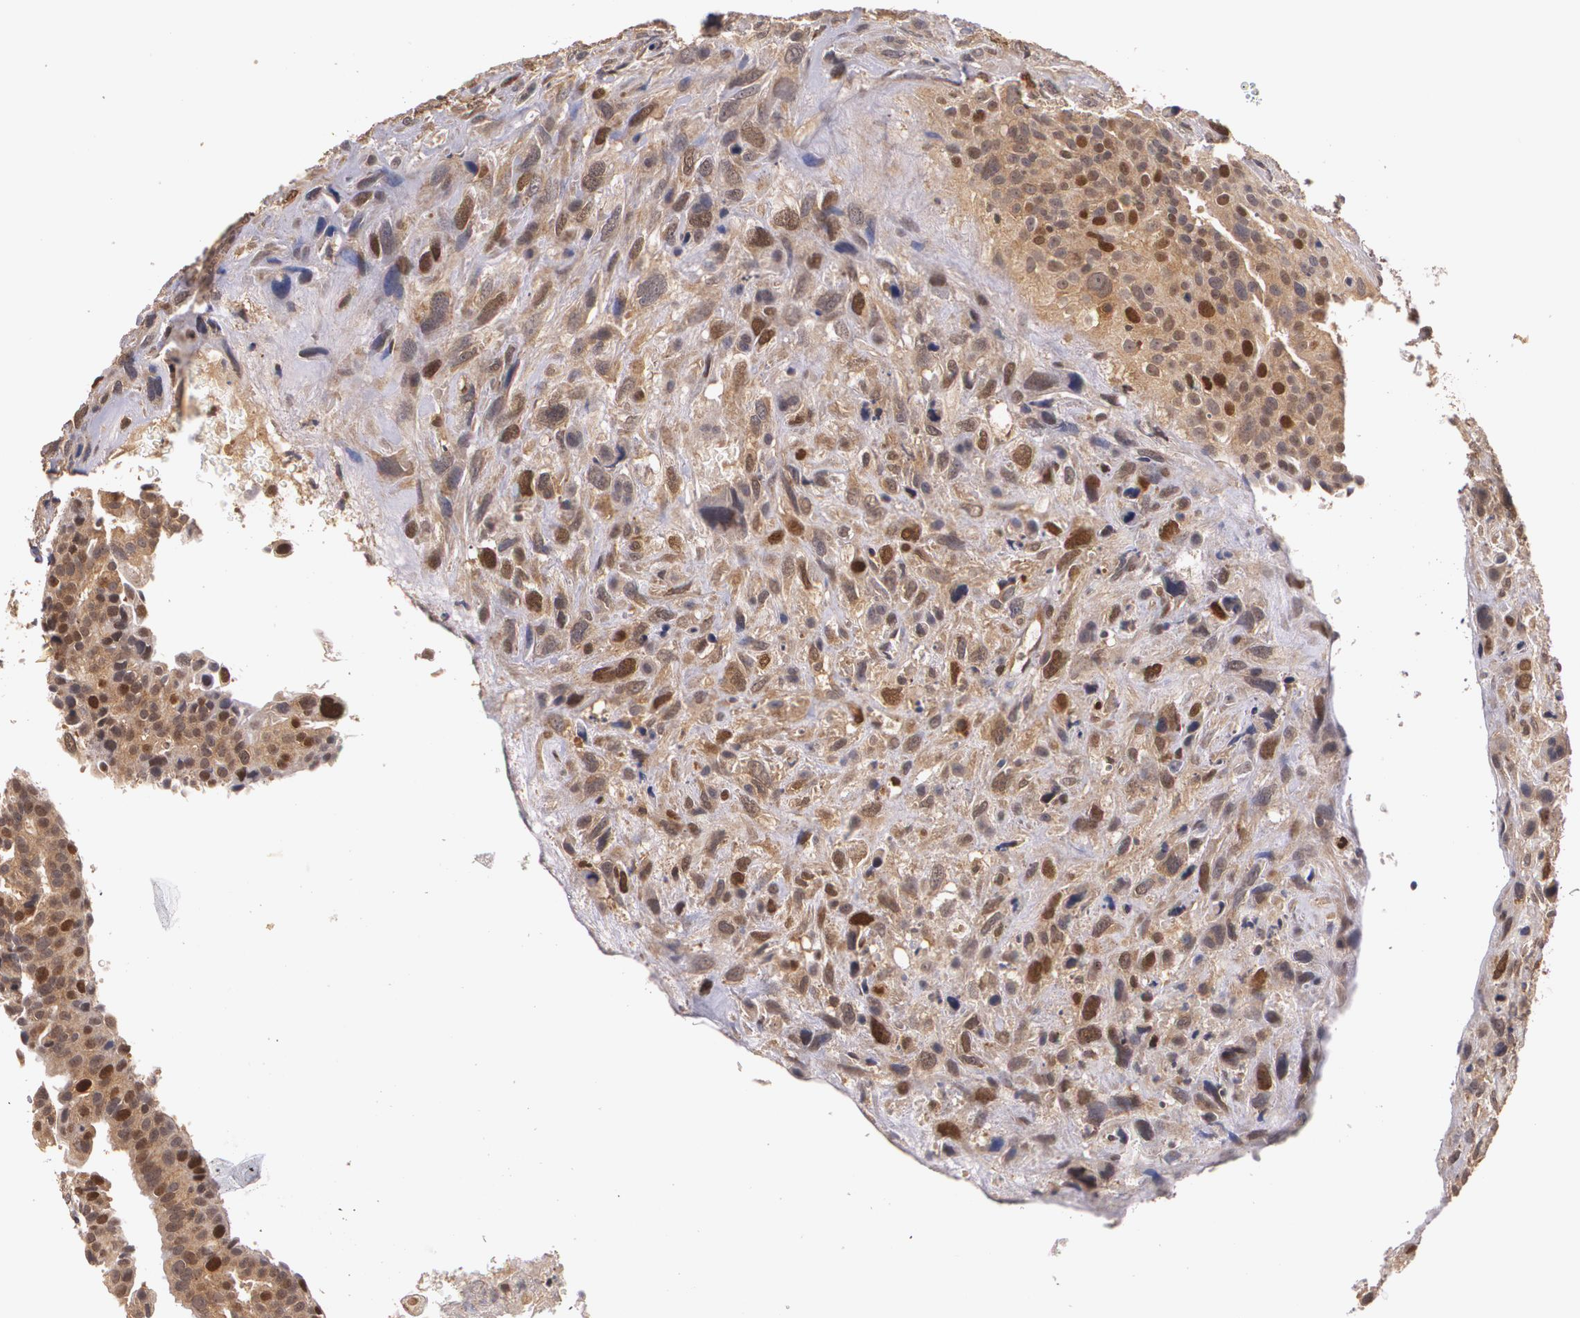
{"staining": {"intensity": "strong", "quantity": ">75%", "location": "cytoplasmic/membranous,nuclear"}, "tissue": "breast cancer", "cell_type": "Tumor cells", "image_type": "cancer", "snomed": [{"axis": "morphology", "description": "Neoplasm, malignant, NOS"}, {"axis": "topography", "description": "Breast"}], "caption": "Human breast cancer stained with a protein marker demonstrates strong staining in tumor cells.", "gene": "BRCA1", "patient": {"sex": "female", "age": 50}}